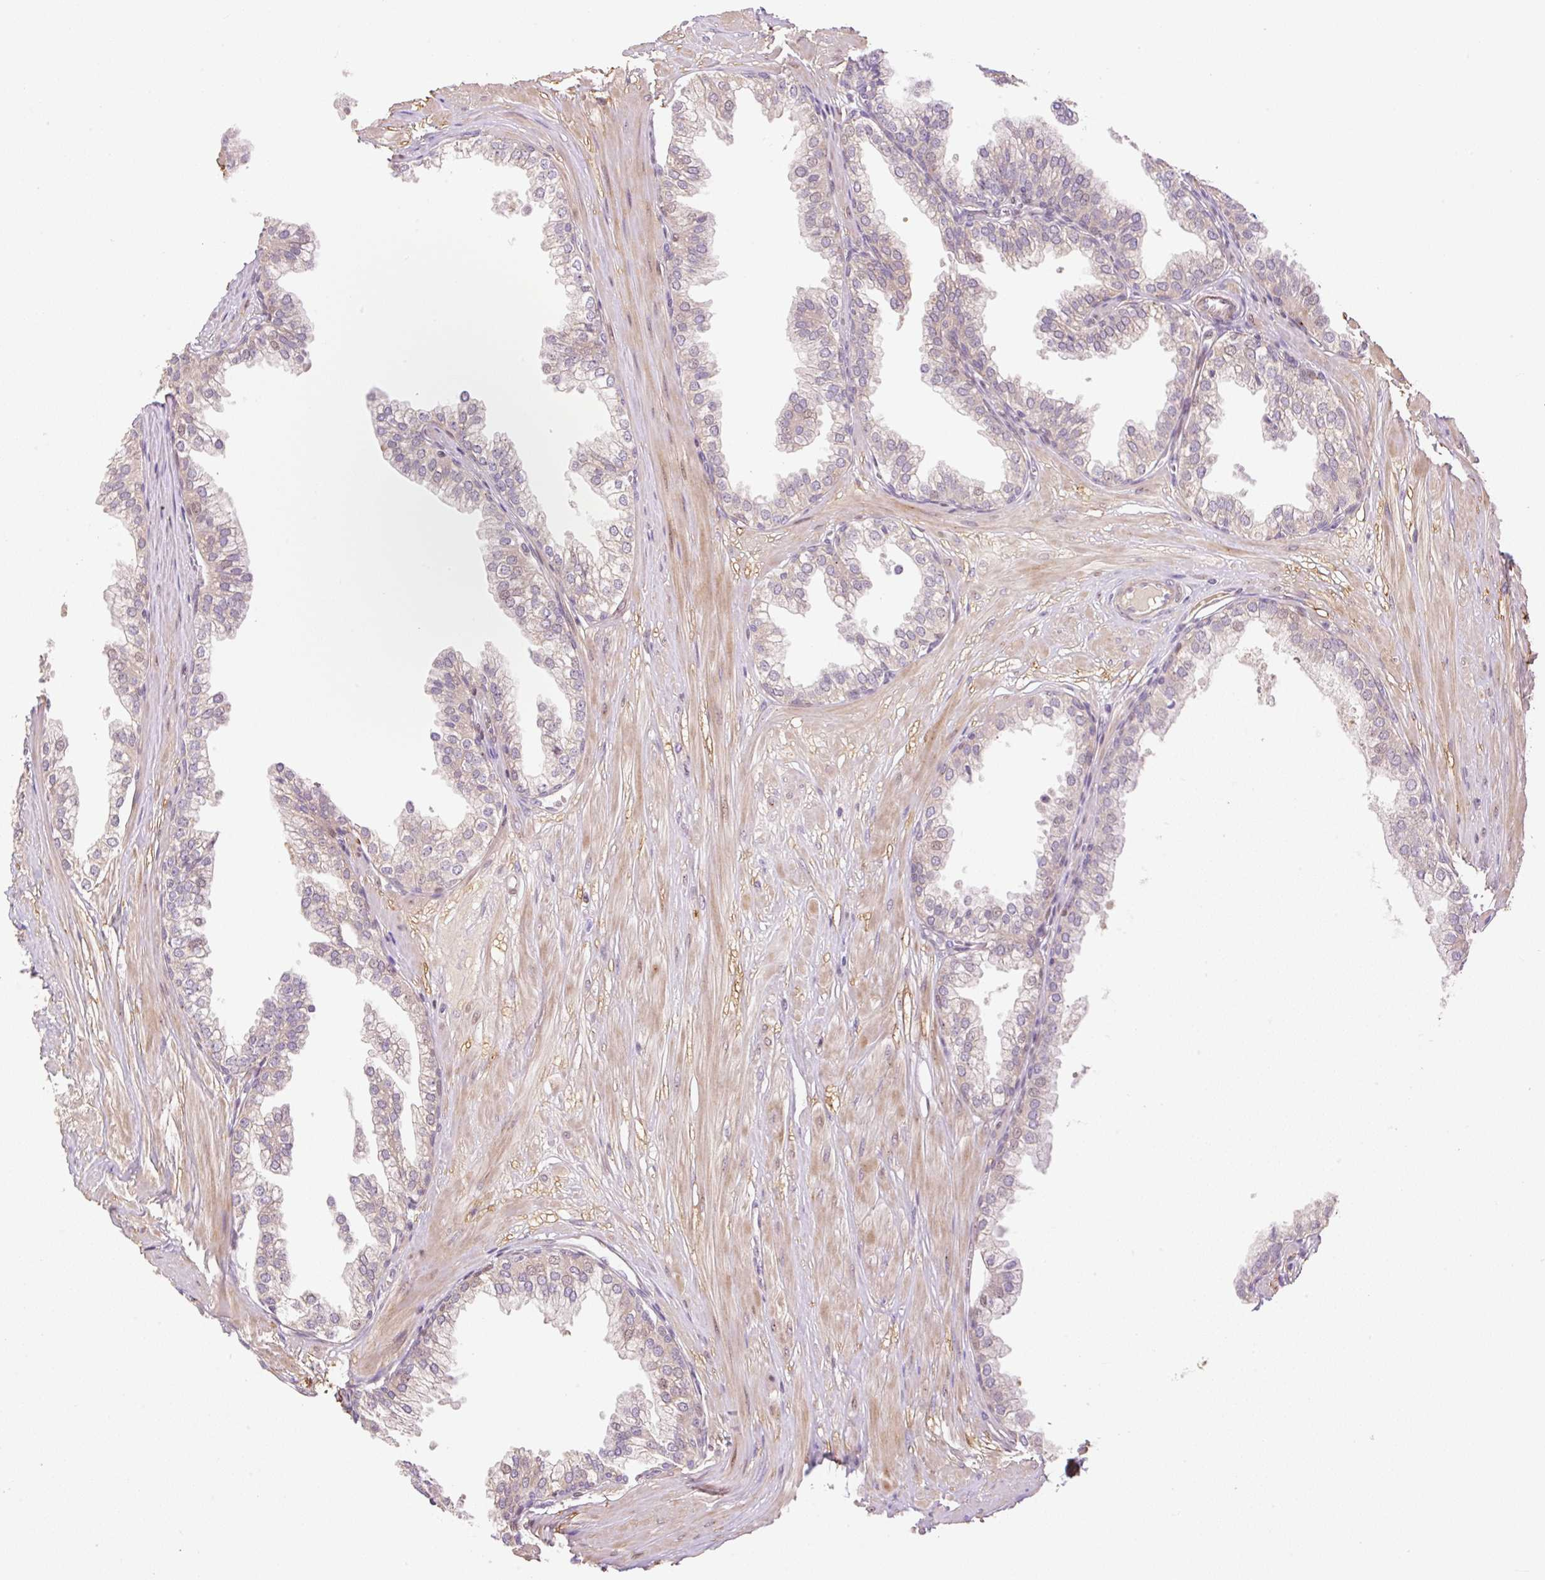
{"staining": {"intensity": "moderate", "quantity": "<25%", "location": "cytoplasmic/membranous"}, "tissue": "prostate", "cell_type": "Glandular cells", "image_type": "normal", "snomed": [{"axis": "morphology", "description": "Normal tissue, NOS"}, {"axis": "topography", "description": "Prostate"}, {"axis": "topography", "description": "Peripheral nerve tissue"}], "caption": "Immunohistochemistry histopathology image of benign prostate: human prostate stained using immunohistochemistry shows low levels of moderate protein expression localized specifically in the cytoplasmic/membranous of glandular cells, appearing as a cytoplasmic/membranous brown color.", "gene": "ZNF394", "patient": {"sex": "male", "age": 55}}